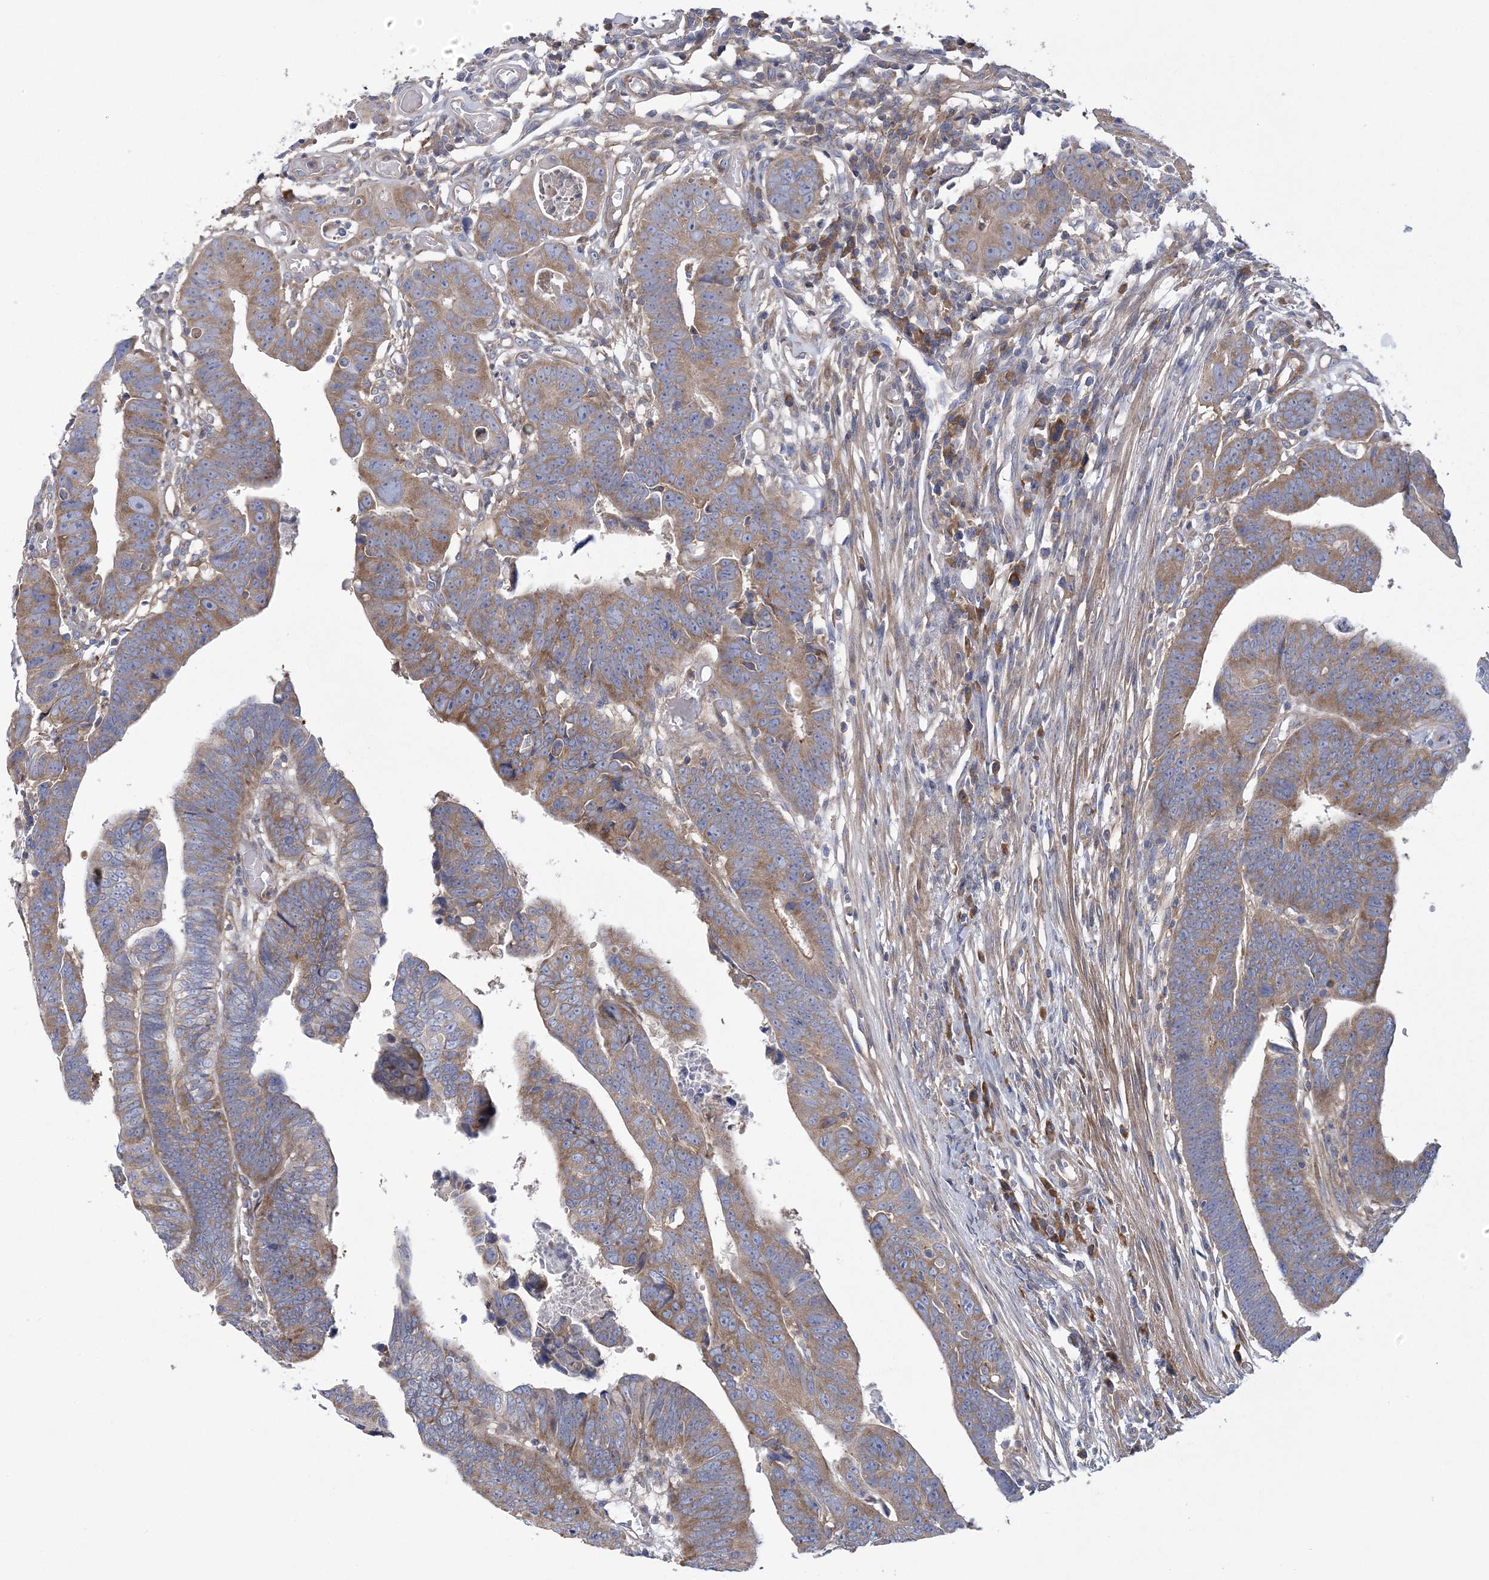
{"staining": {"intensity": "moderate", "quantity": ">75%", "location": "cytoplasmic/membranous"}, "tissue": "colorectal cancer", "cell_type": "Tumor cells", "image_type": "cancer", "snomed": [{"axis": "morphology", "description": "Adenocarcinoma, NOS"}, {"axis": "topography", "description": "Rectum"}], "caption": "A histopathology image of adenocarcinoma (colorectal) stained for a protein shows moderate cytoplasmic/membranous brown staining in tumor cells.", "gene": "ARSJ", "patient": {"sex": "female", "age": 65}}